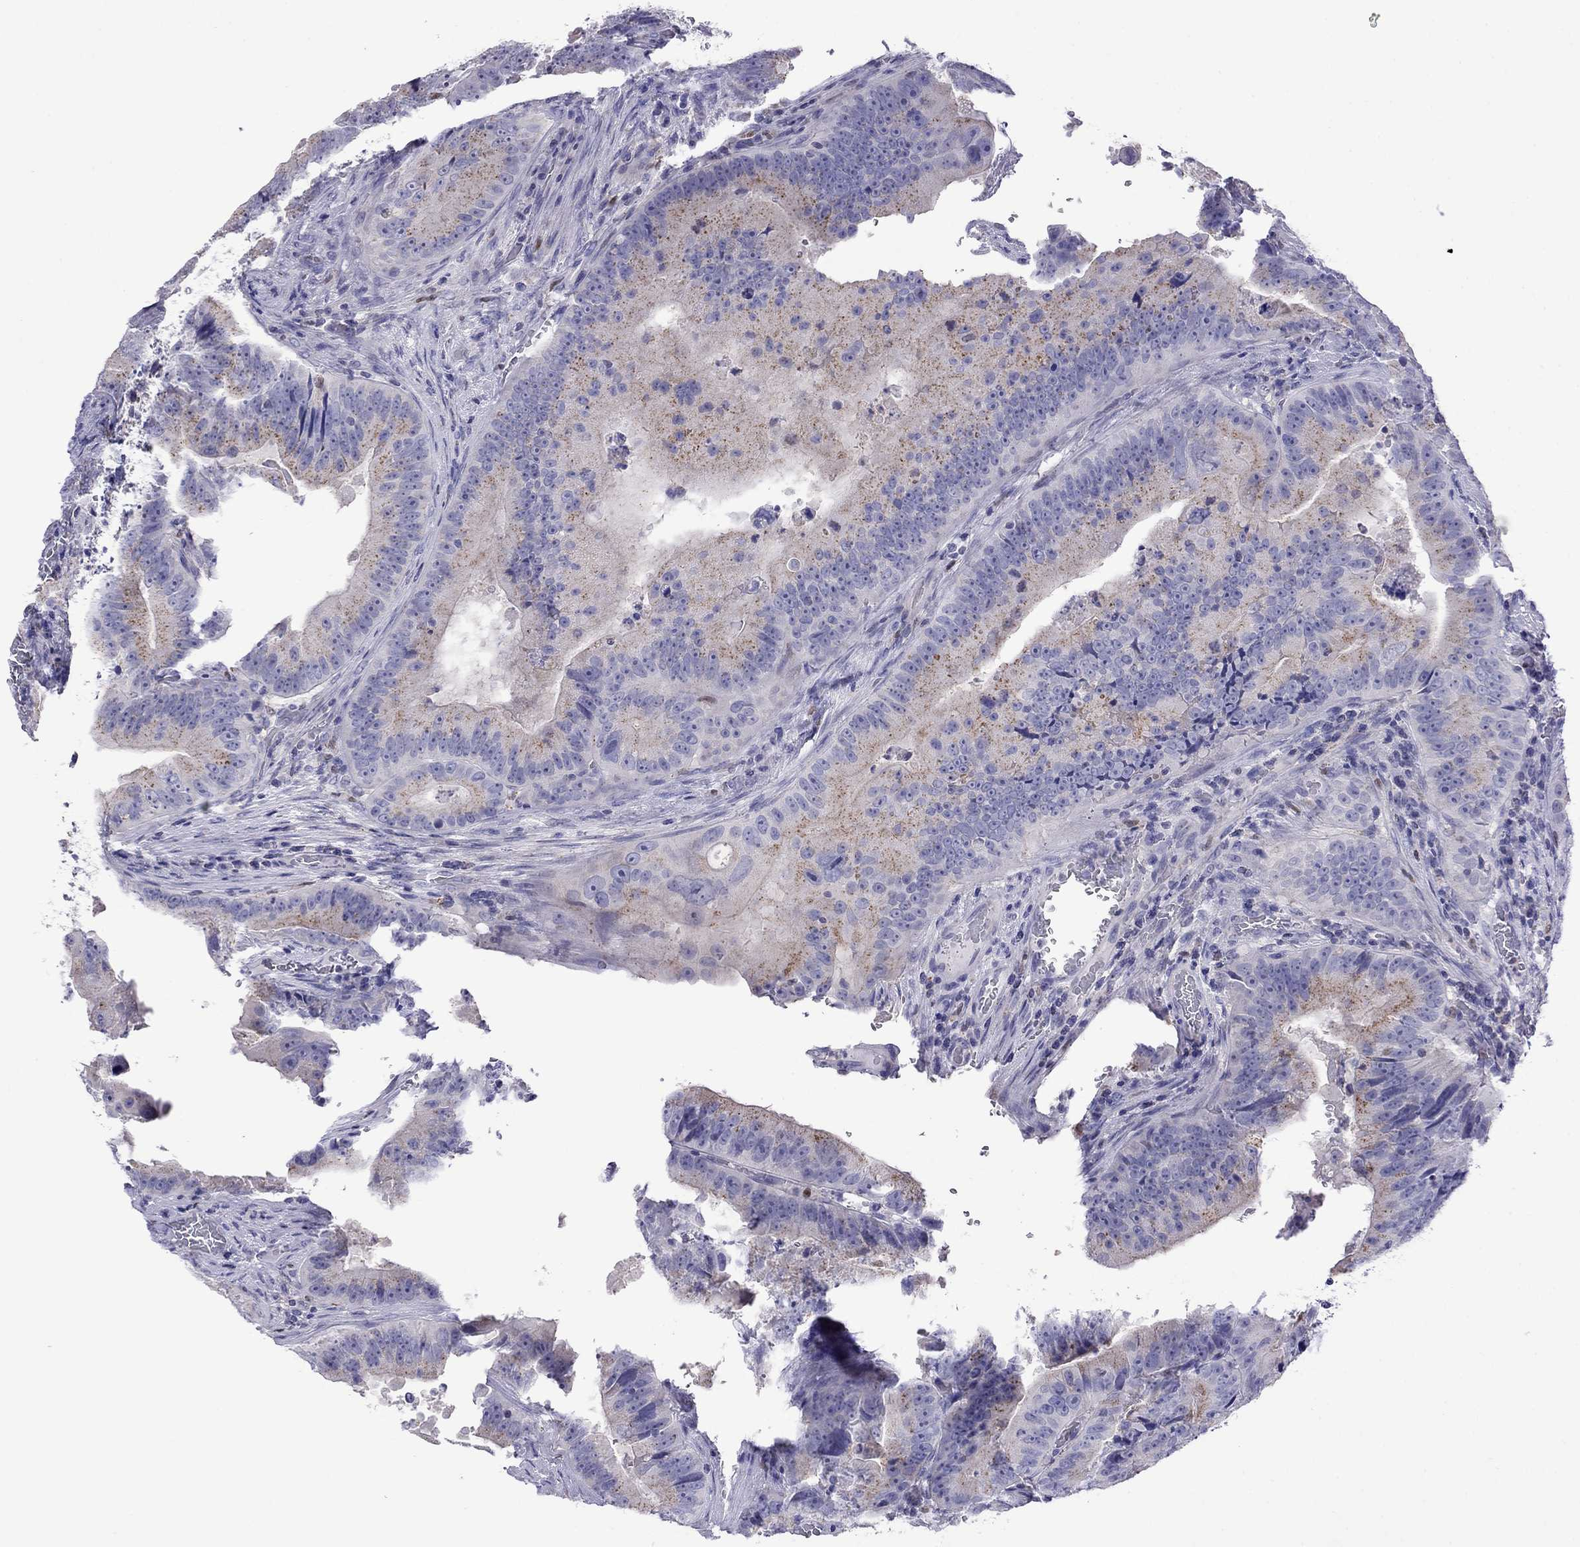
{"staining": {"intensity": "moderate", "quantity": "25%-75%", "location": "cytoplasmic/membranous"}, "tissue": "colorectal cancer", "cell_type": "Tumor cells", "image_type": "cancer", "snomed": [{"axis": "morphology", "description": "Adenocarcinoma, NOS"}, {"axis": "topography", "description": "Colon"}], "caption": "Colorectal adenocarcinoma tissue shows moderate cytoplasmic/membranous positivity in about 25%-75% of tumor cells, visualized by immunohistochemistry. (DAB (3,3'-diaminobenzidine) IHC with brightfield microscopy, high magnification).", "gene": "MPZ", "patient": {"sex": "female", "age": 86}}